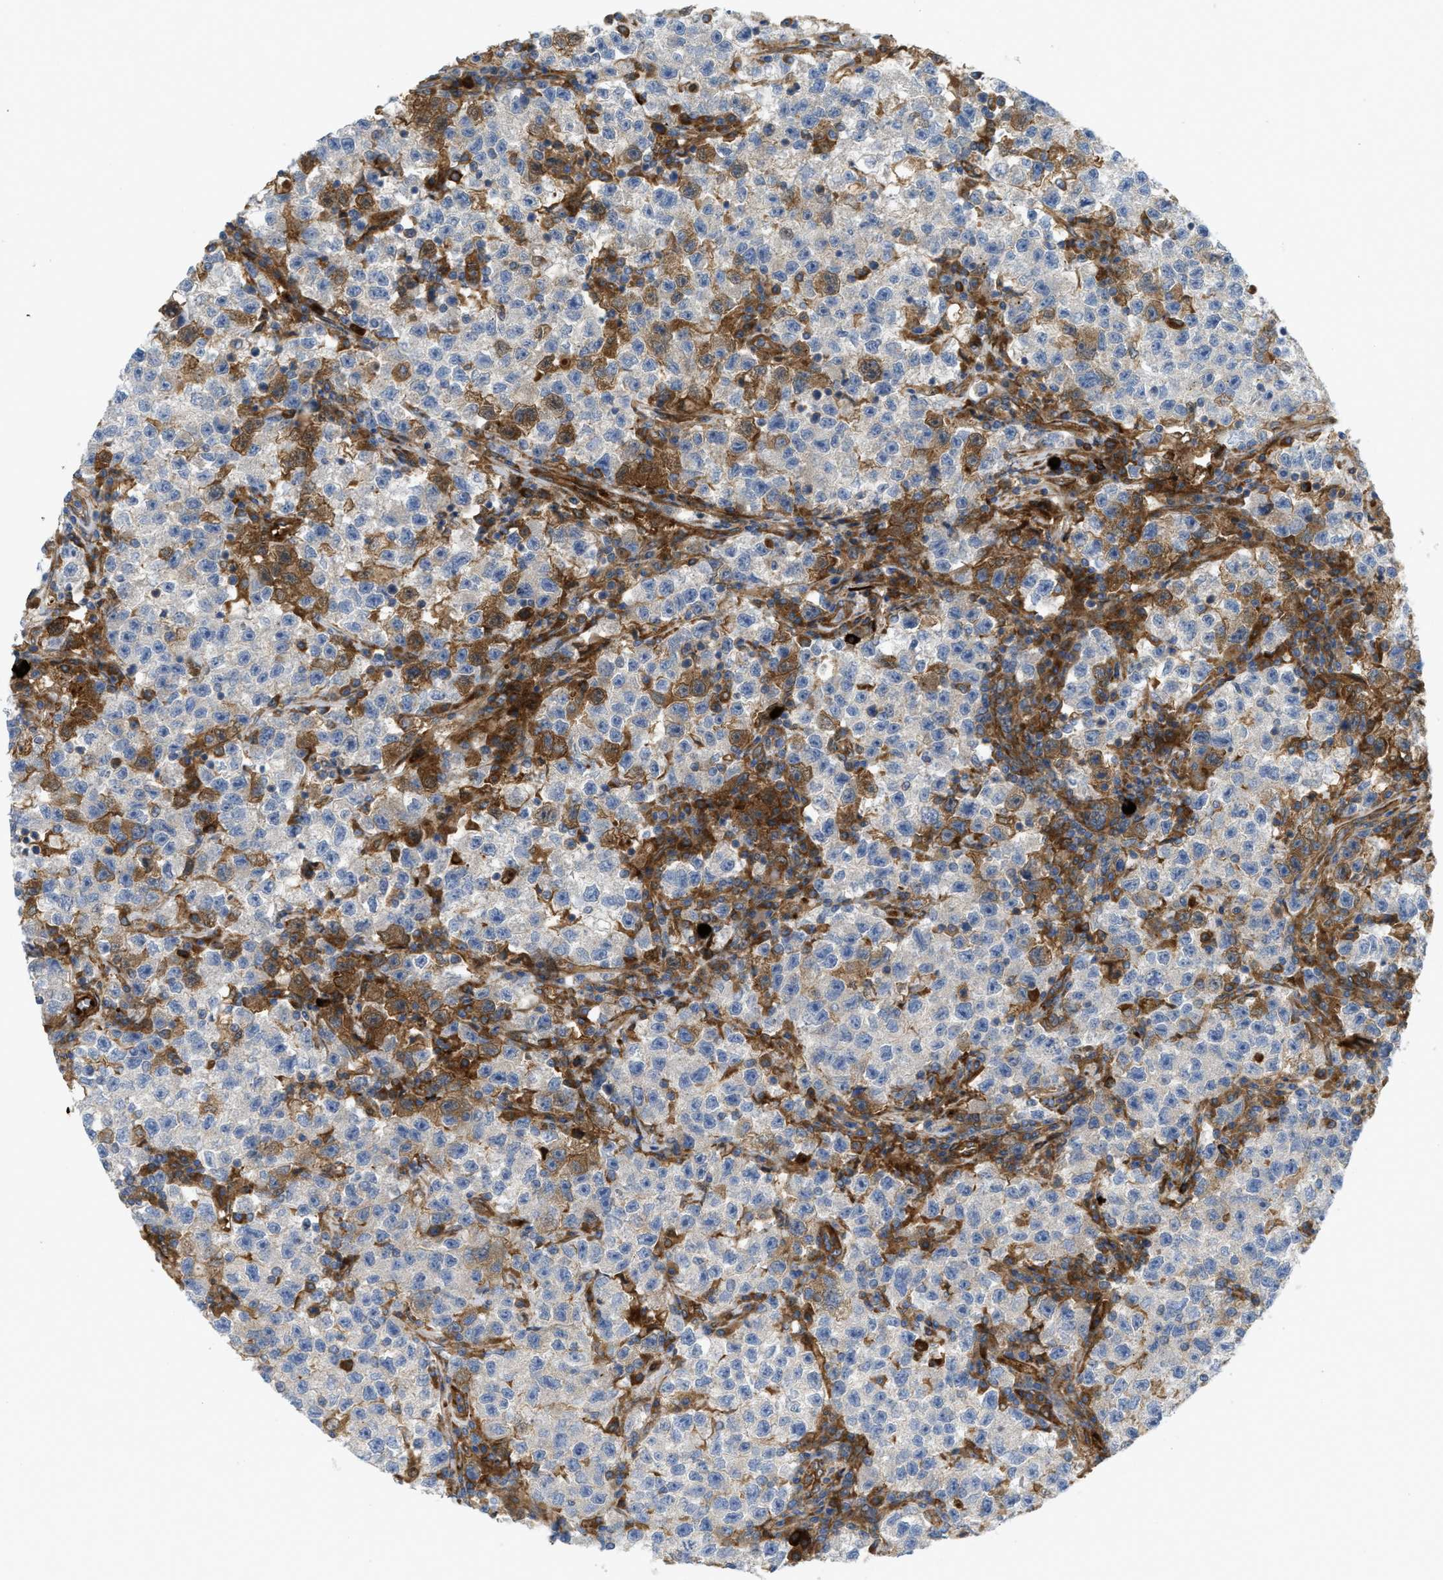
{"staining": {"intensity": "negative", "quantity": "none", "location": "none"}, "tissue": "testis cancer", "cell_type": "Tumor cells", "image_type": "cancer", "snomed": [{"axis": "morphology", "description": "Seminoma, NOS"}, {"axis": "topography", "description": "Testis"}], "caption": "This image is of testis cancer (seminoma) stained with immunohistochemistry (IHC) to label a protein in brown with the nuclei are counter-stained blue. There is no staining in tumor cells.", "gene": "PICALM", "patient": {"sex": "male", "age": 22}}